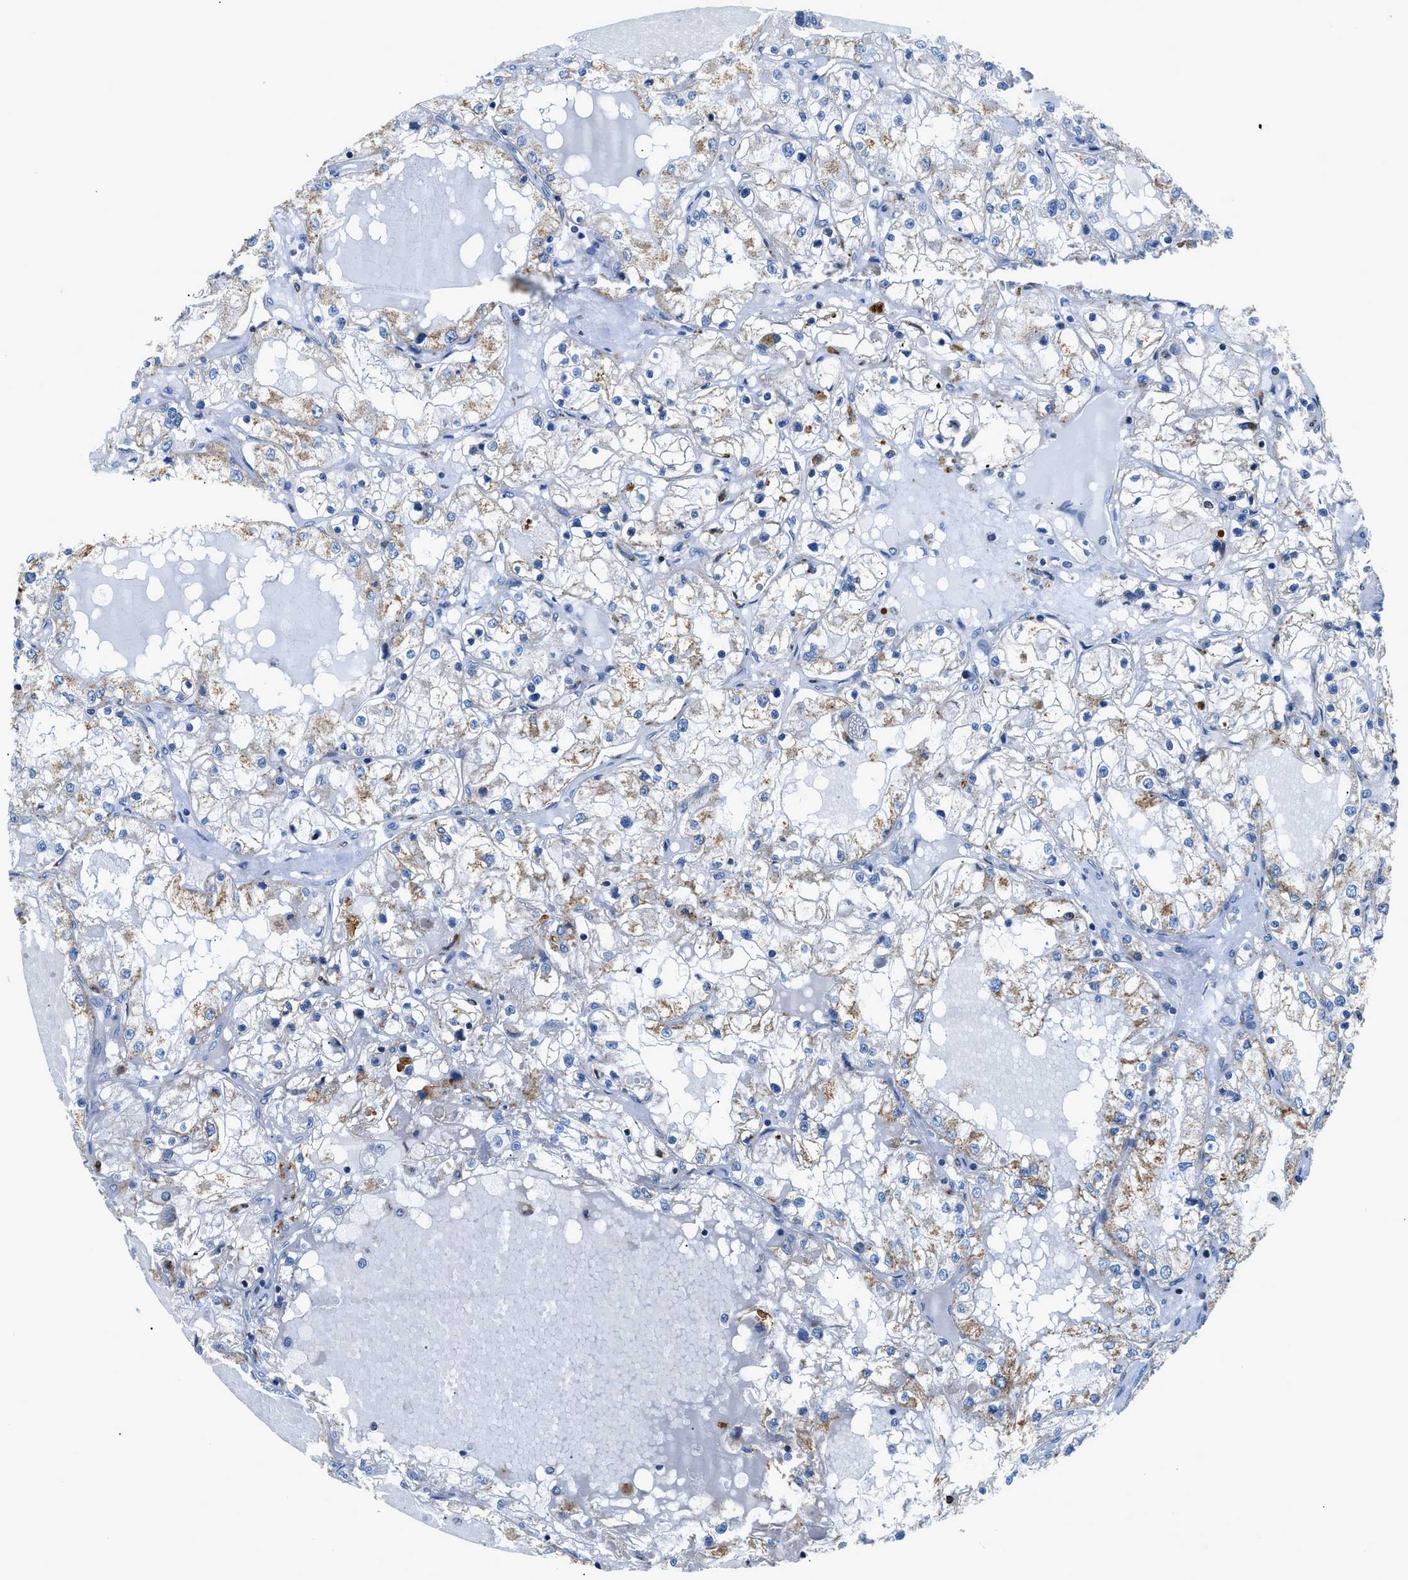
{"staining": {"intensity": "weak", "quantity": "<25%", "location": "cytoplasmic/membranous"}, "tissue": "renal cancer", "cell_type": "Tumor cells", "image_type": "cancer", "snomed": [{"axis": "morphology", "description": "Adenocarcinoma, NOS"}, {"axis": "topography", "description": "Kidney"}], "caption": "Protein analysis of renal adenocarcinoma demonstrates no significant staining in tumor cells.", "gene": "ZDHHC3", "patient": {"sex": "male", "age": 68}}